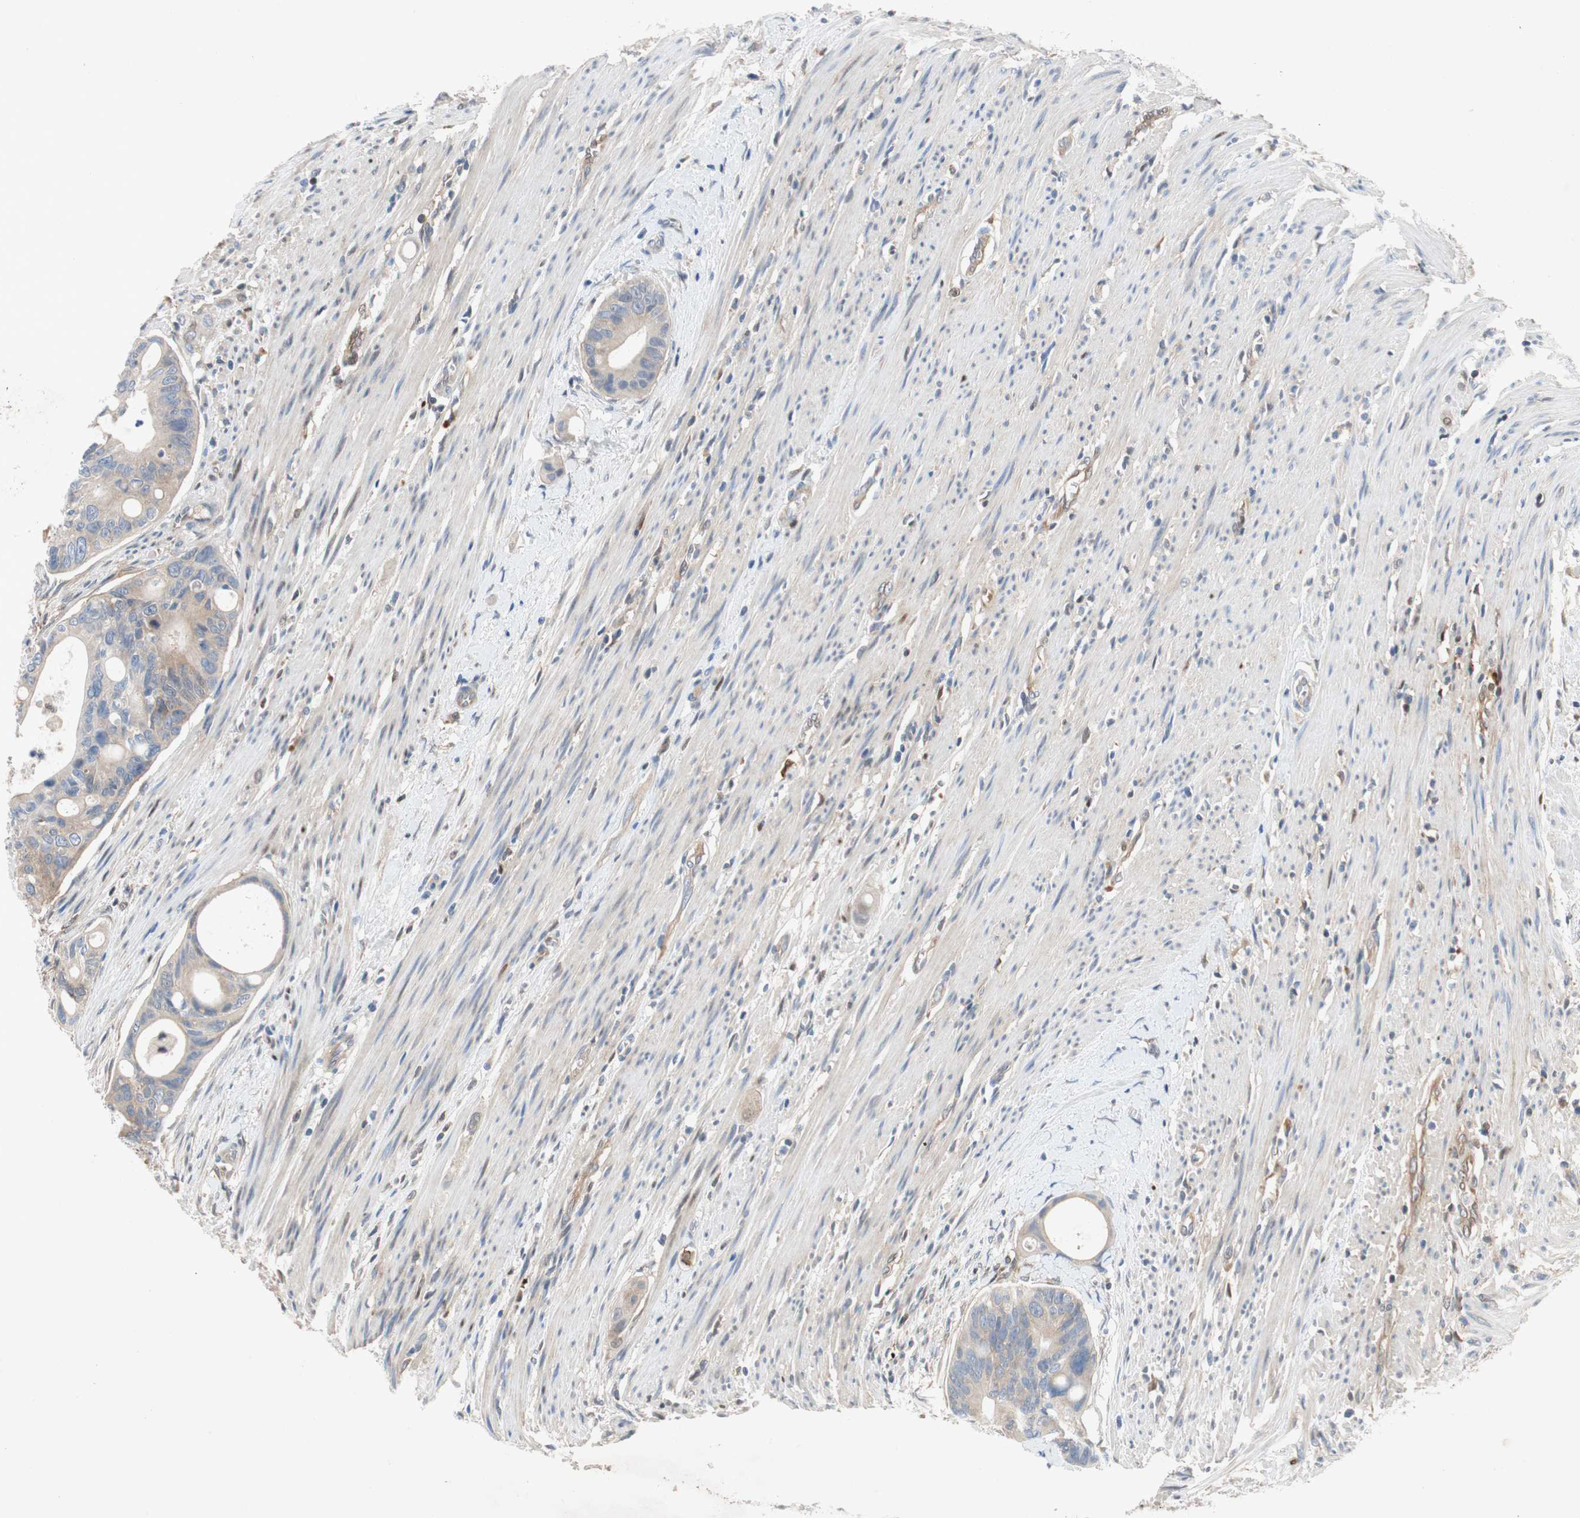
{"staining": {"intensity": "weak", "quantity": "<25%", "location": "cytoplasmic/membranous"}, "tissue": "colorectal cancer", "cell_type": "Tumor cells", "image_type": "cancer", "snomed": [{"axis": "morphology", "description": "Adenocarcinoma, NOS"}, {"axis": "topography", "description": "Colon"}], "caption": "An image of colorectal cancer (adenocarcinoma) stained for a protein reveals no brown staining in tumor cells.", "gene": "RELB", "patient": {"sex": "female", "age": 57}}